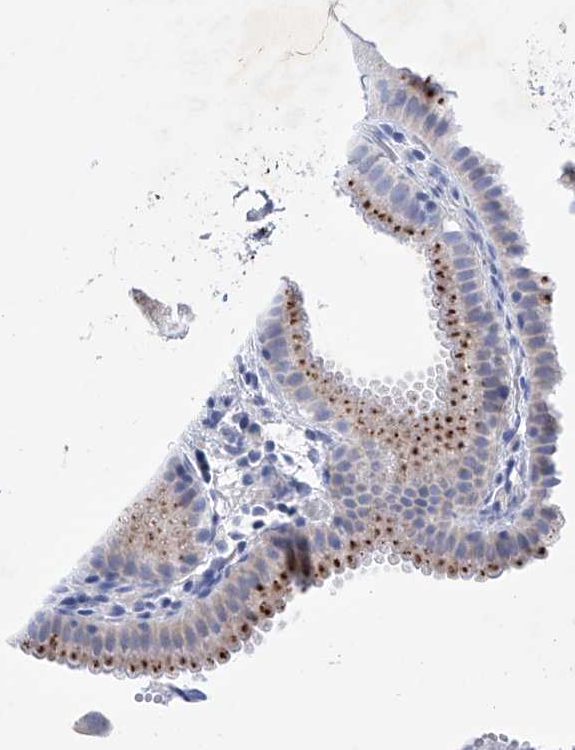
{"staining": {"intensity": "strong", "quantity": "<25%", "location": "cytoplasmic/membranous"}, "tissue": "gallbladder", "cell_type": "Glandular cells", "image_type": "normal", "snomed": [{"axis": "morphology", "description": "Normal tissue, NOS"}, {"axis": "topography", "description": "Gallbladder"}], "caption": "High-power microscopy captured an immunohistochemistry (IHC) image of unremarkable gallbladder, revealing strong cytoplasmic/membranous positivity in approximately <25% of glandular cells. Nuclei are stained in blue.", "gene": "LURAP1", "patient": {"sex": "female", "age": 30}}